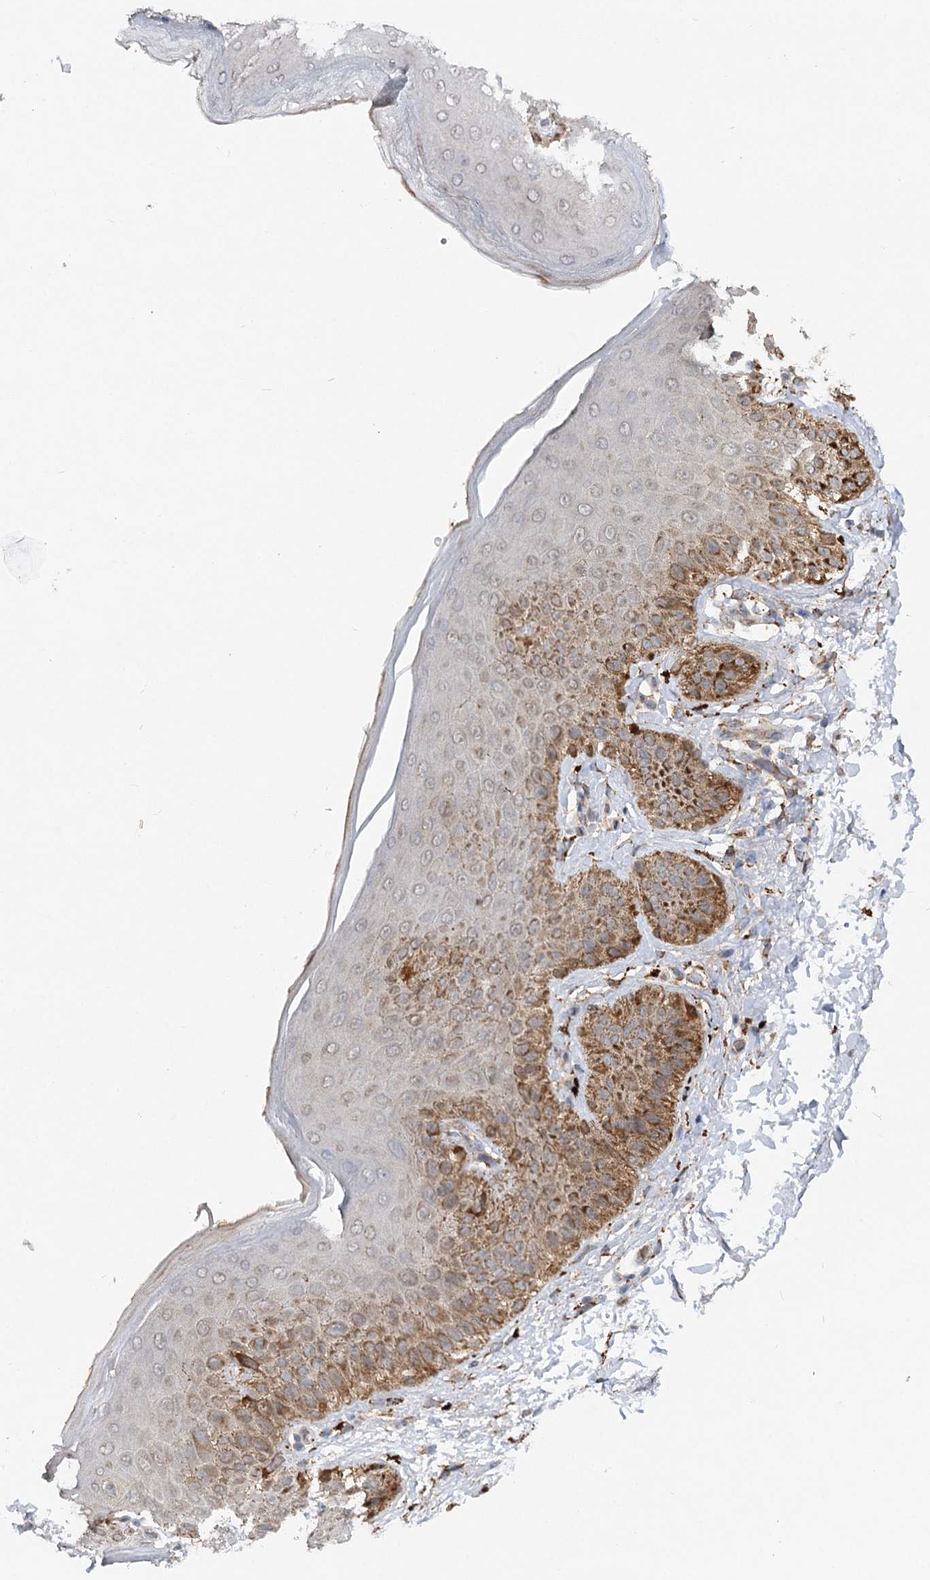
{"staining": {"intensity": "moderate", "quantity": "25%-75%", "location": "cytoplasmic/membranous"}, "tissue": "skin", "cell_type": "Epidermal cells", "image_type": "normal", "snomed": [{"axis": "morphology", "description": "Normal tissue, NOS"}, {"axis": "topography", "description": "Anal"}], "caption": "Normal skin was stained to show a protein in brown. There is medium levels of moderate cytoplasmic/membranous positivity in about 25%-75% of epidermal cells. (DAB IHC, brown staining for protein, blue staining for nuclei).", "gene": "PYROXD2", "patient": {"sex": "male", "age": 44}}